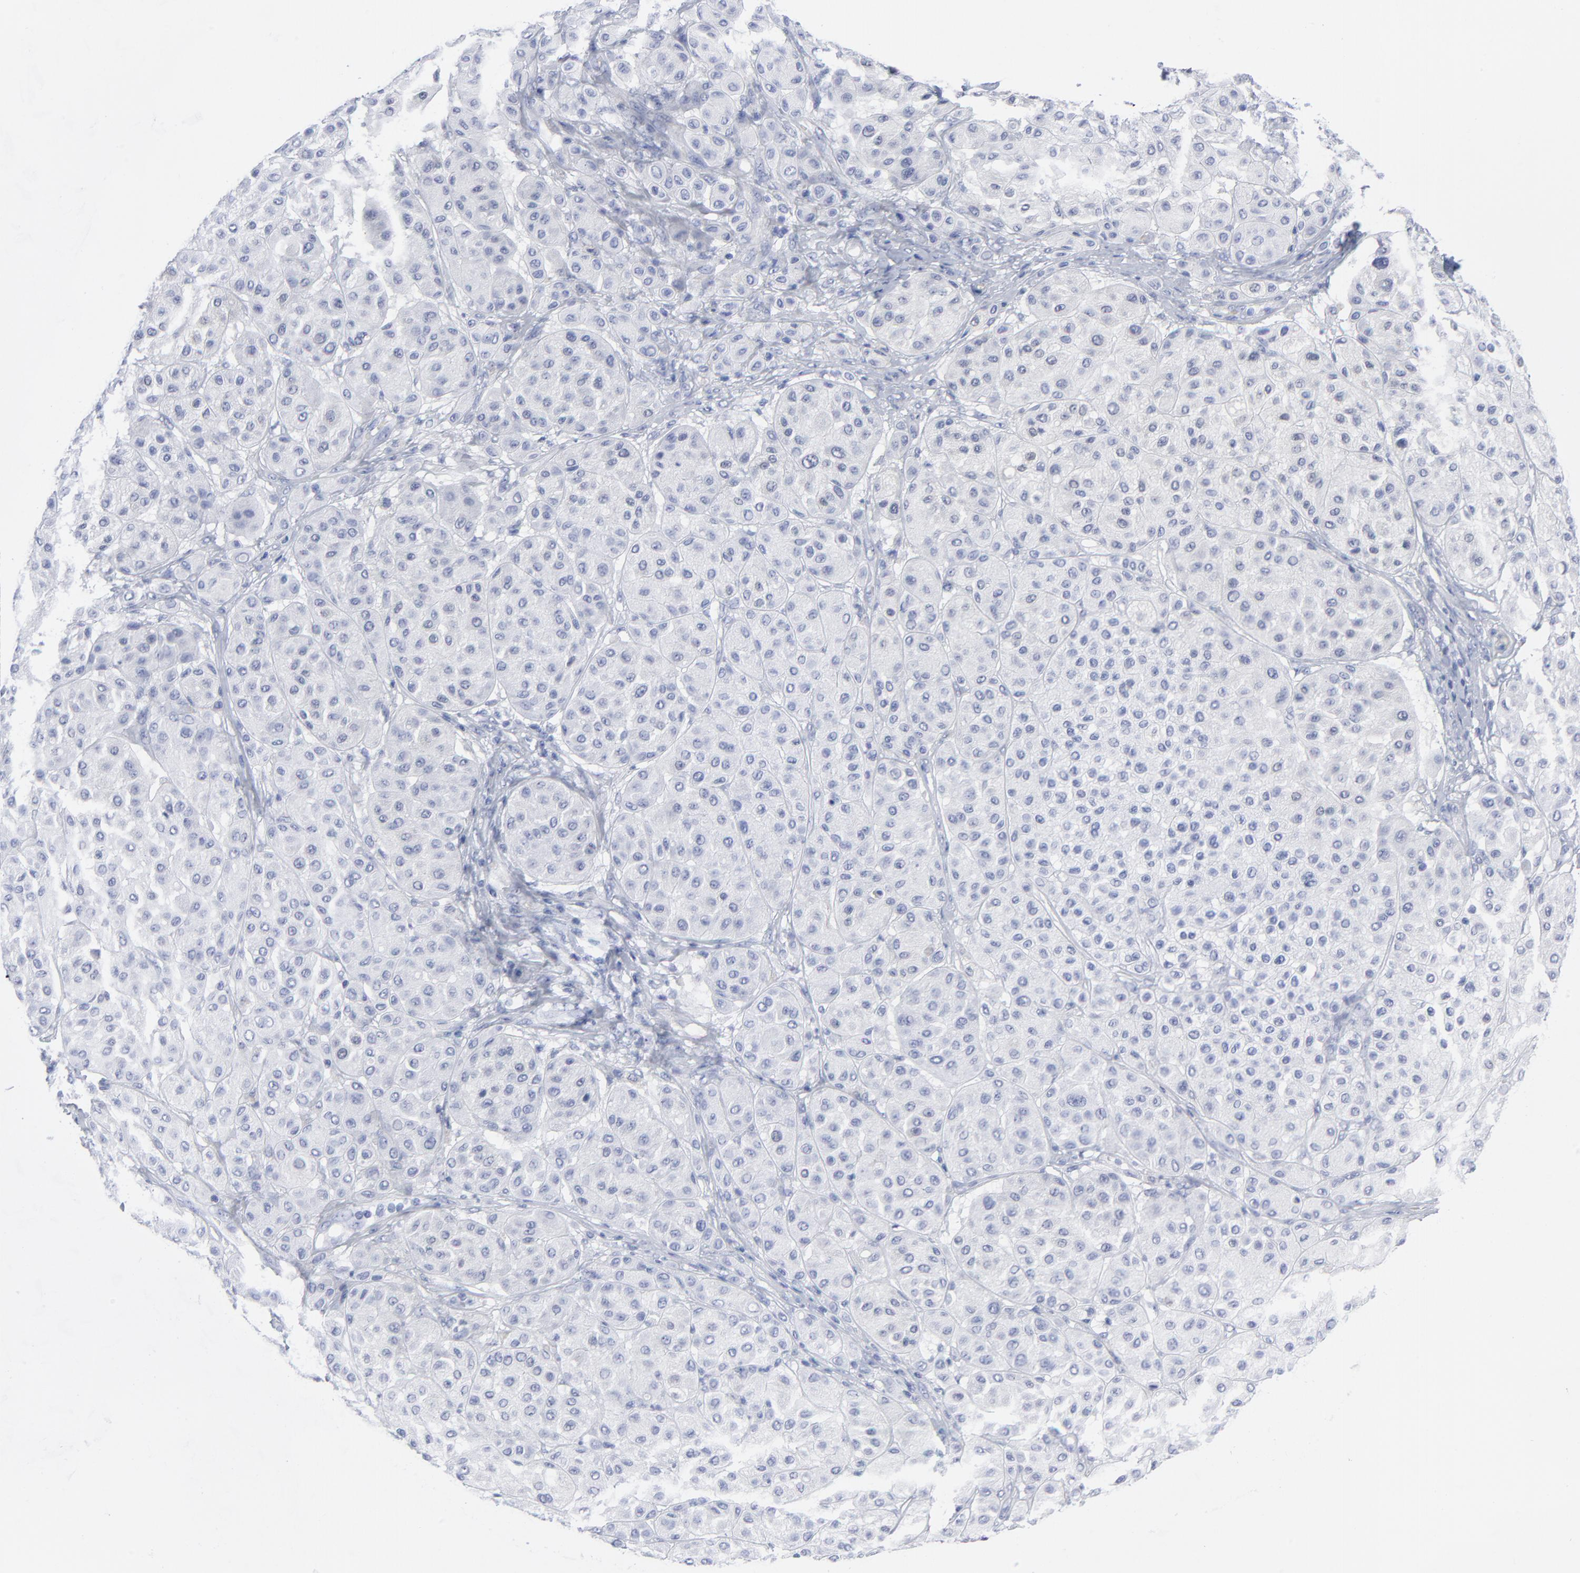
{"staining": {"intensity": "negative", "quantity": "none", "location": "none"}, "tissue": "melanoma", "cell_type": "Tumor cells", "image_type": "cancer", "snomed": [{"axis": "morphology", "description": "Normal tissue, NOS"}, {"axis": "morphology", "description": "Malignant melanoma, Metastatic site"}, {"axis": "topography", "description": "Skin"}], "caption": "This is a histopathology image of IHC staining of malignant melanoma (metastatic site), which shows no positivity in tumor cells.", "gene": "CNTN3", "patient": {"sex": "male", "age": 41}}